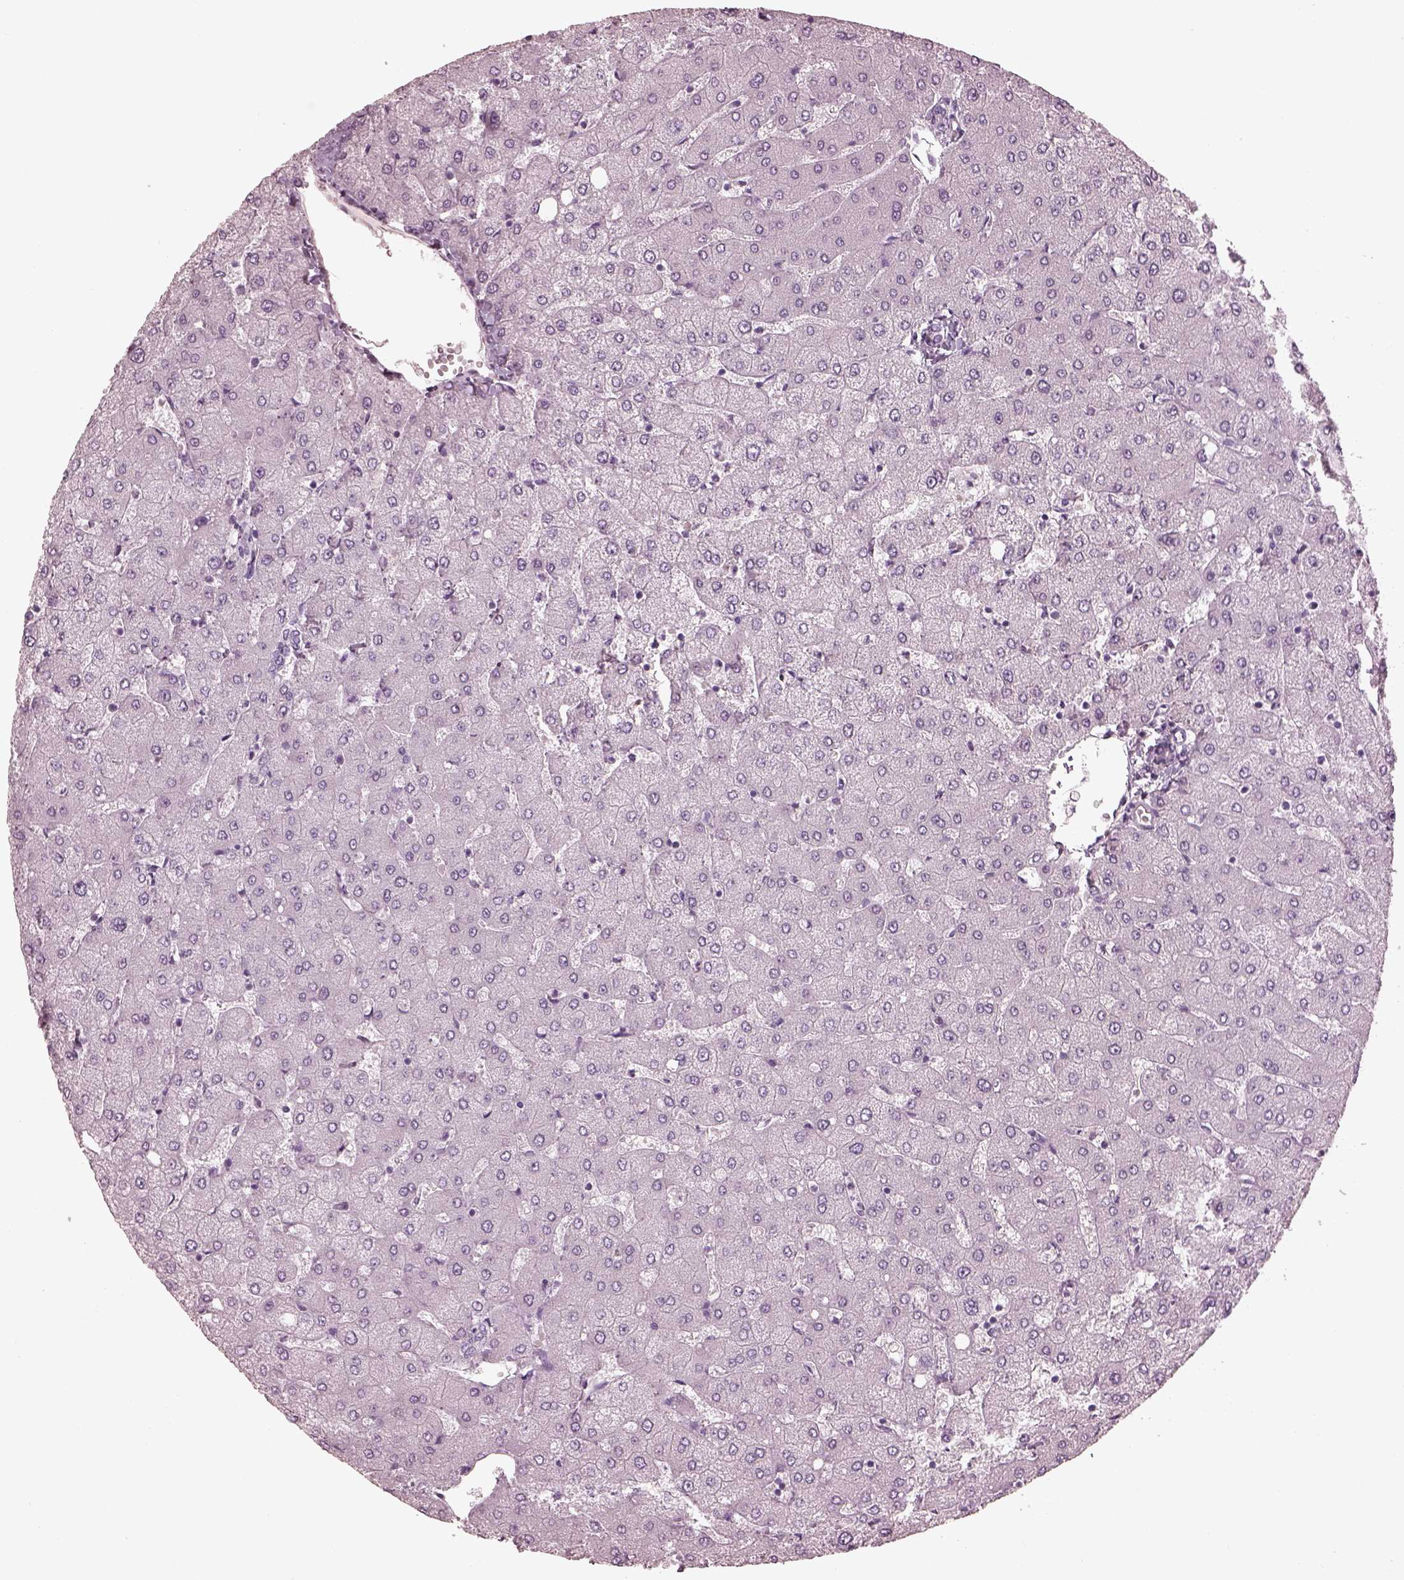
{"staining": {"intensity": "negative", "quantity": "none", "location": "none"}, "tissue": "liver", "cell_type": "Cholangiocytes", "image_type": "normal", "snomed": [{"axis": "morphology", "description": "Normal tissue, NOS"}, {"axis": "topography", "description": "Liver"}], "caption": "Cholangiocytes show no significant expression in normal liver. (DAB (3,3'-diaminobenzidine) immunohistochemistry with hematoxylin counter stain).", "gene": "FABP9", "patient": {"sex": "female", "age": 54}}